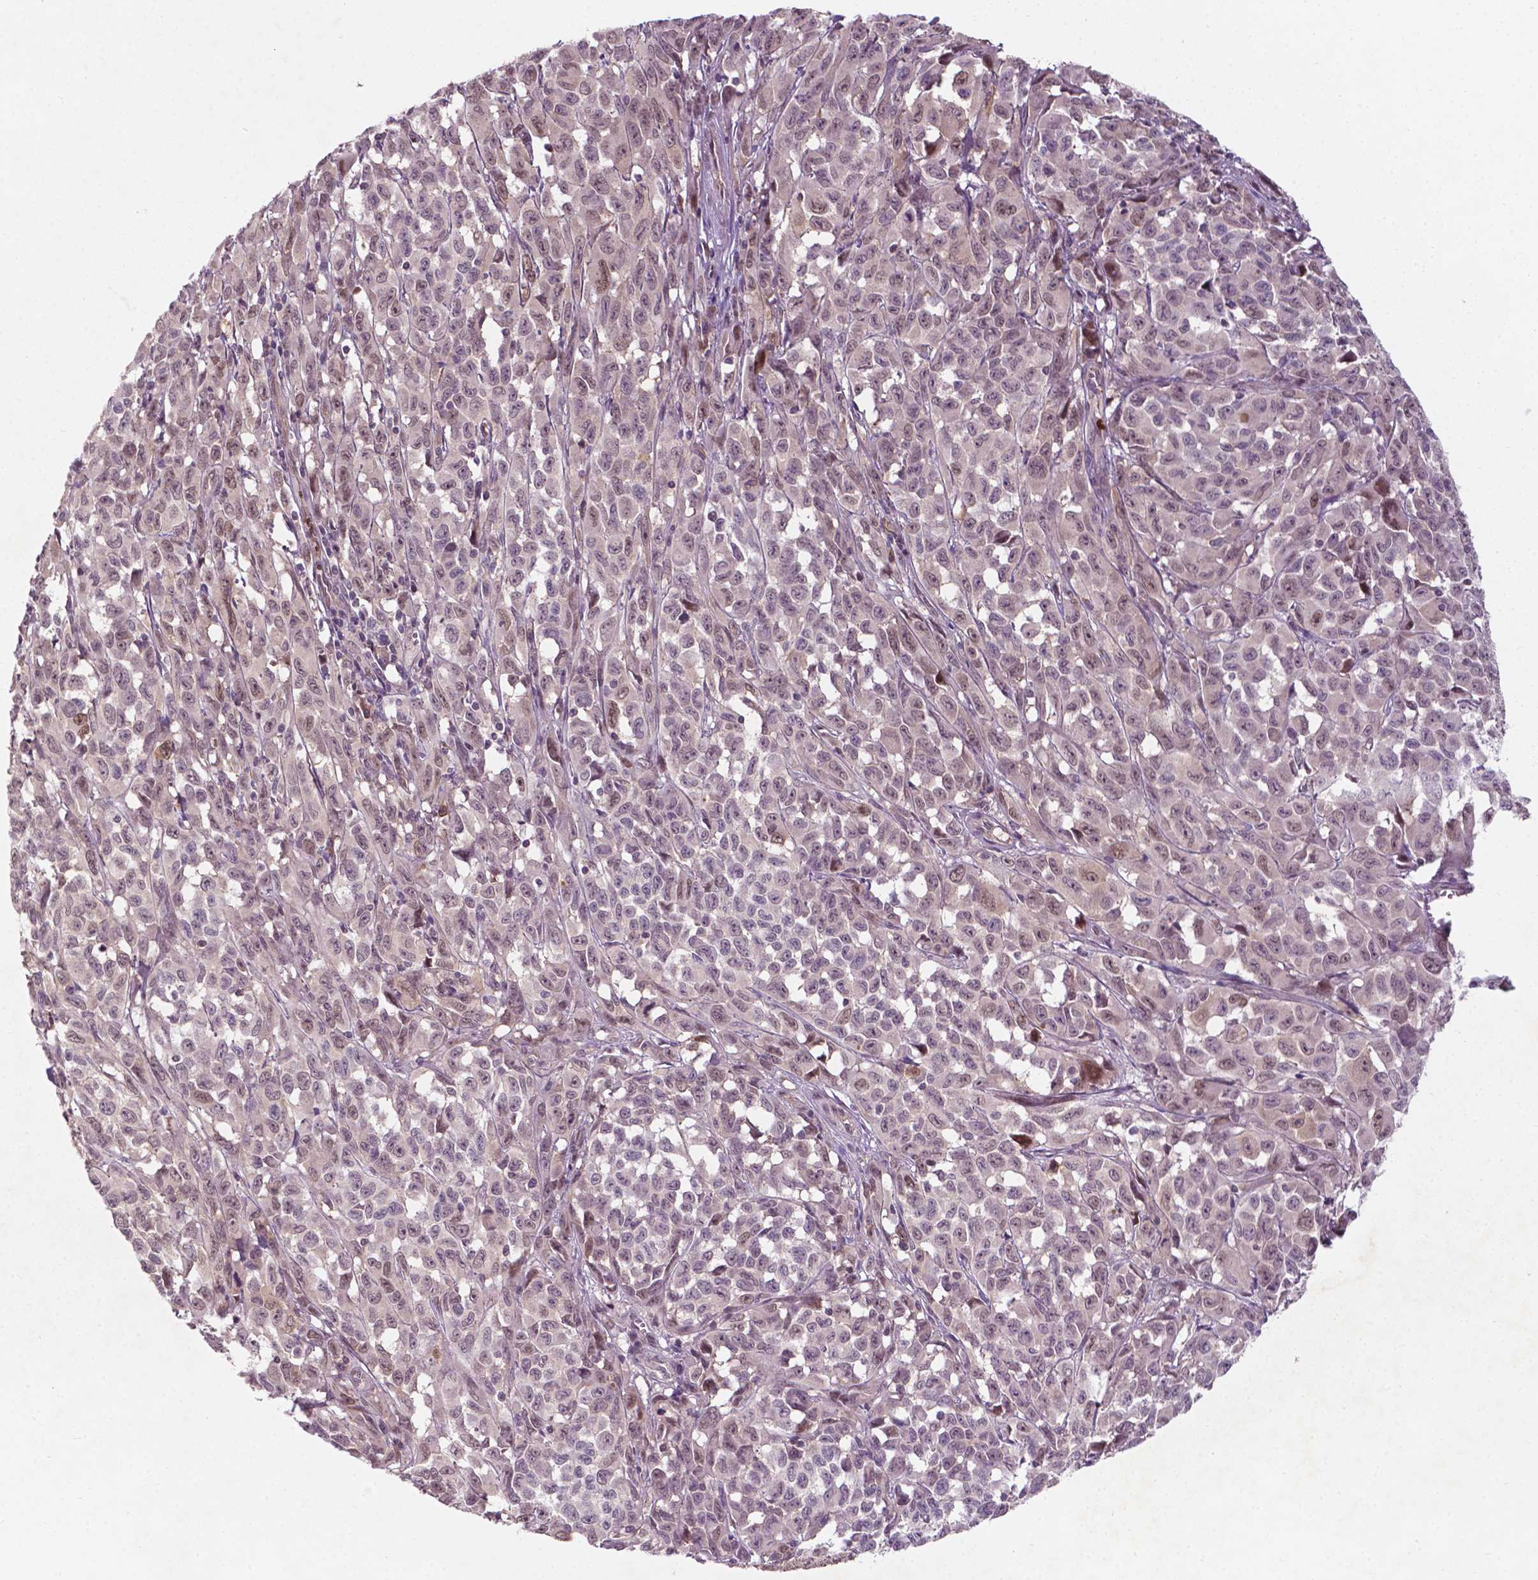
{"staining": {"intensity": "moderate", "quantity": ">75%", "location": "cytoplasmic/membranous,nuclear"}, "tissue": "melanoma", "cell_type": "Tumor cells", "image_type": "cancer", "snomed": [{"axis": "morphology", "description": "Malignant melanoma, NOS"}, {"axis": "topography", "description": "Vulva, labia, clitoris and Bartholin´s gland, NO"}], "caption": "A photomicrograph showing moderate cytoplasmic/membranous and nuclear positivity in approximately >75% of tumor cells in malignant melanoma, as visualized by brown immunohistochemical staining.", "gene": "NFAT5", "patient": {"sex": "female", "age": 75}}